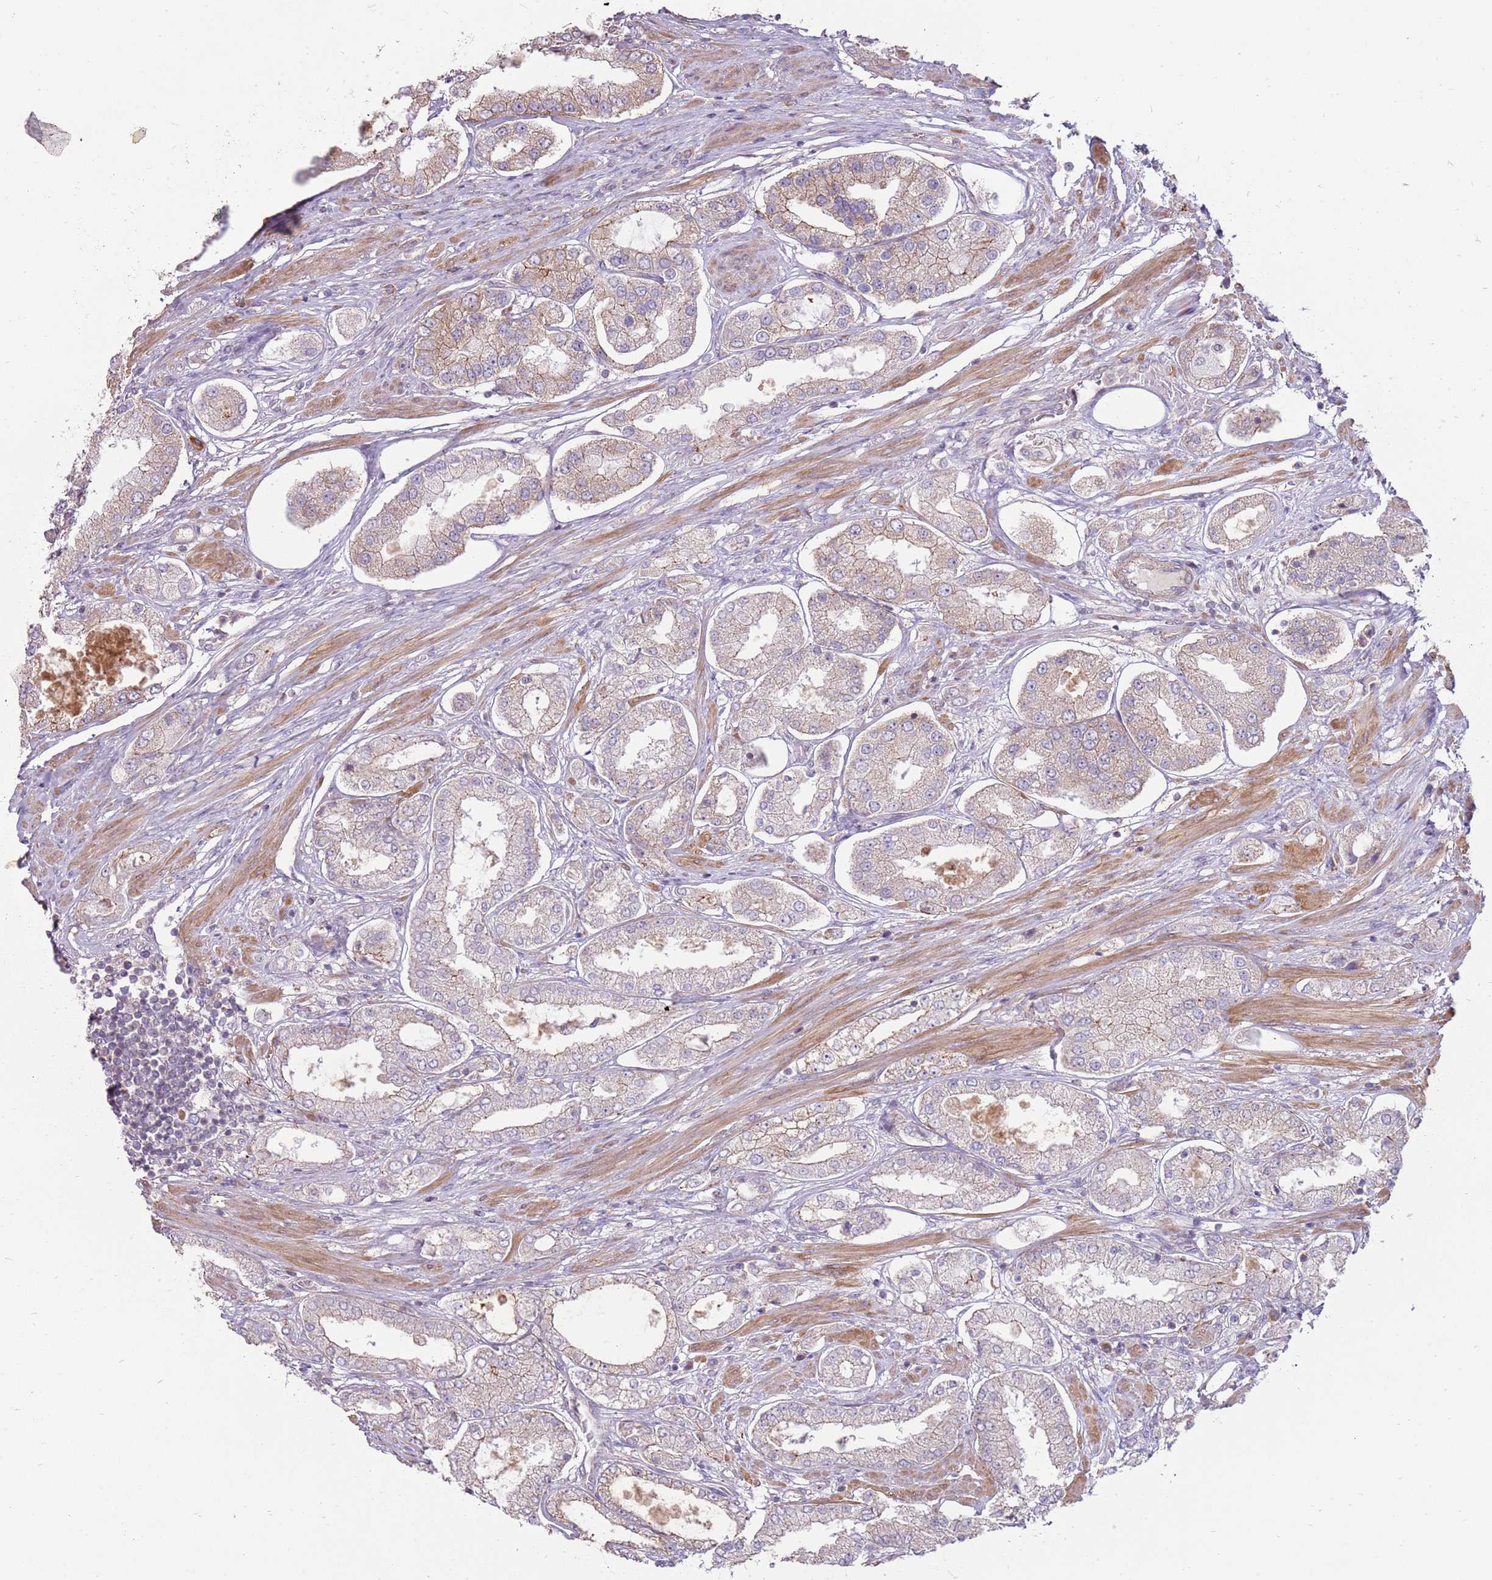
{"staining": {"intensity": "weak", "quantity": "<25%", "location": "cytoplasmic/membranous"}, "tissue": "prostate cancer", "cell_type": "Tumor cells", "image_type": "cancer", "snomed": [{"axis": "morphology", "description": "Adenocarcinoma, High grade"}, {"axis": "topography", "description": "Prostate"}], "caption": "DAB immunohistochemical staining of adenocarcinoma (high-grade) (prostate) reveals no significant positivity in tumor cells.", "gene": "SPATA31D1", "patient": {"sex": "male", "age": 69}}